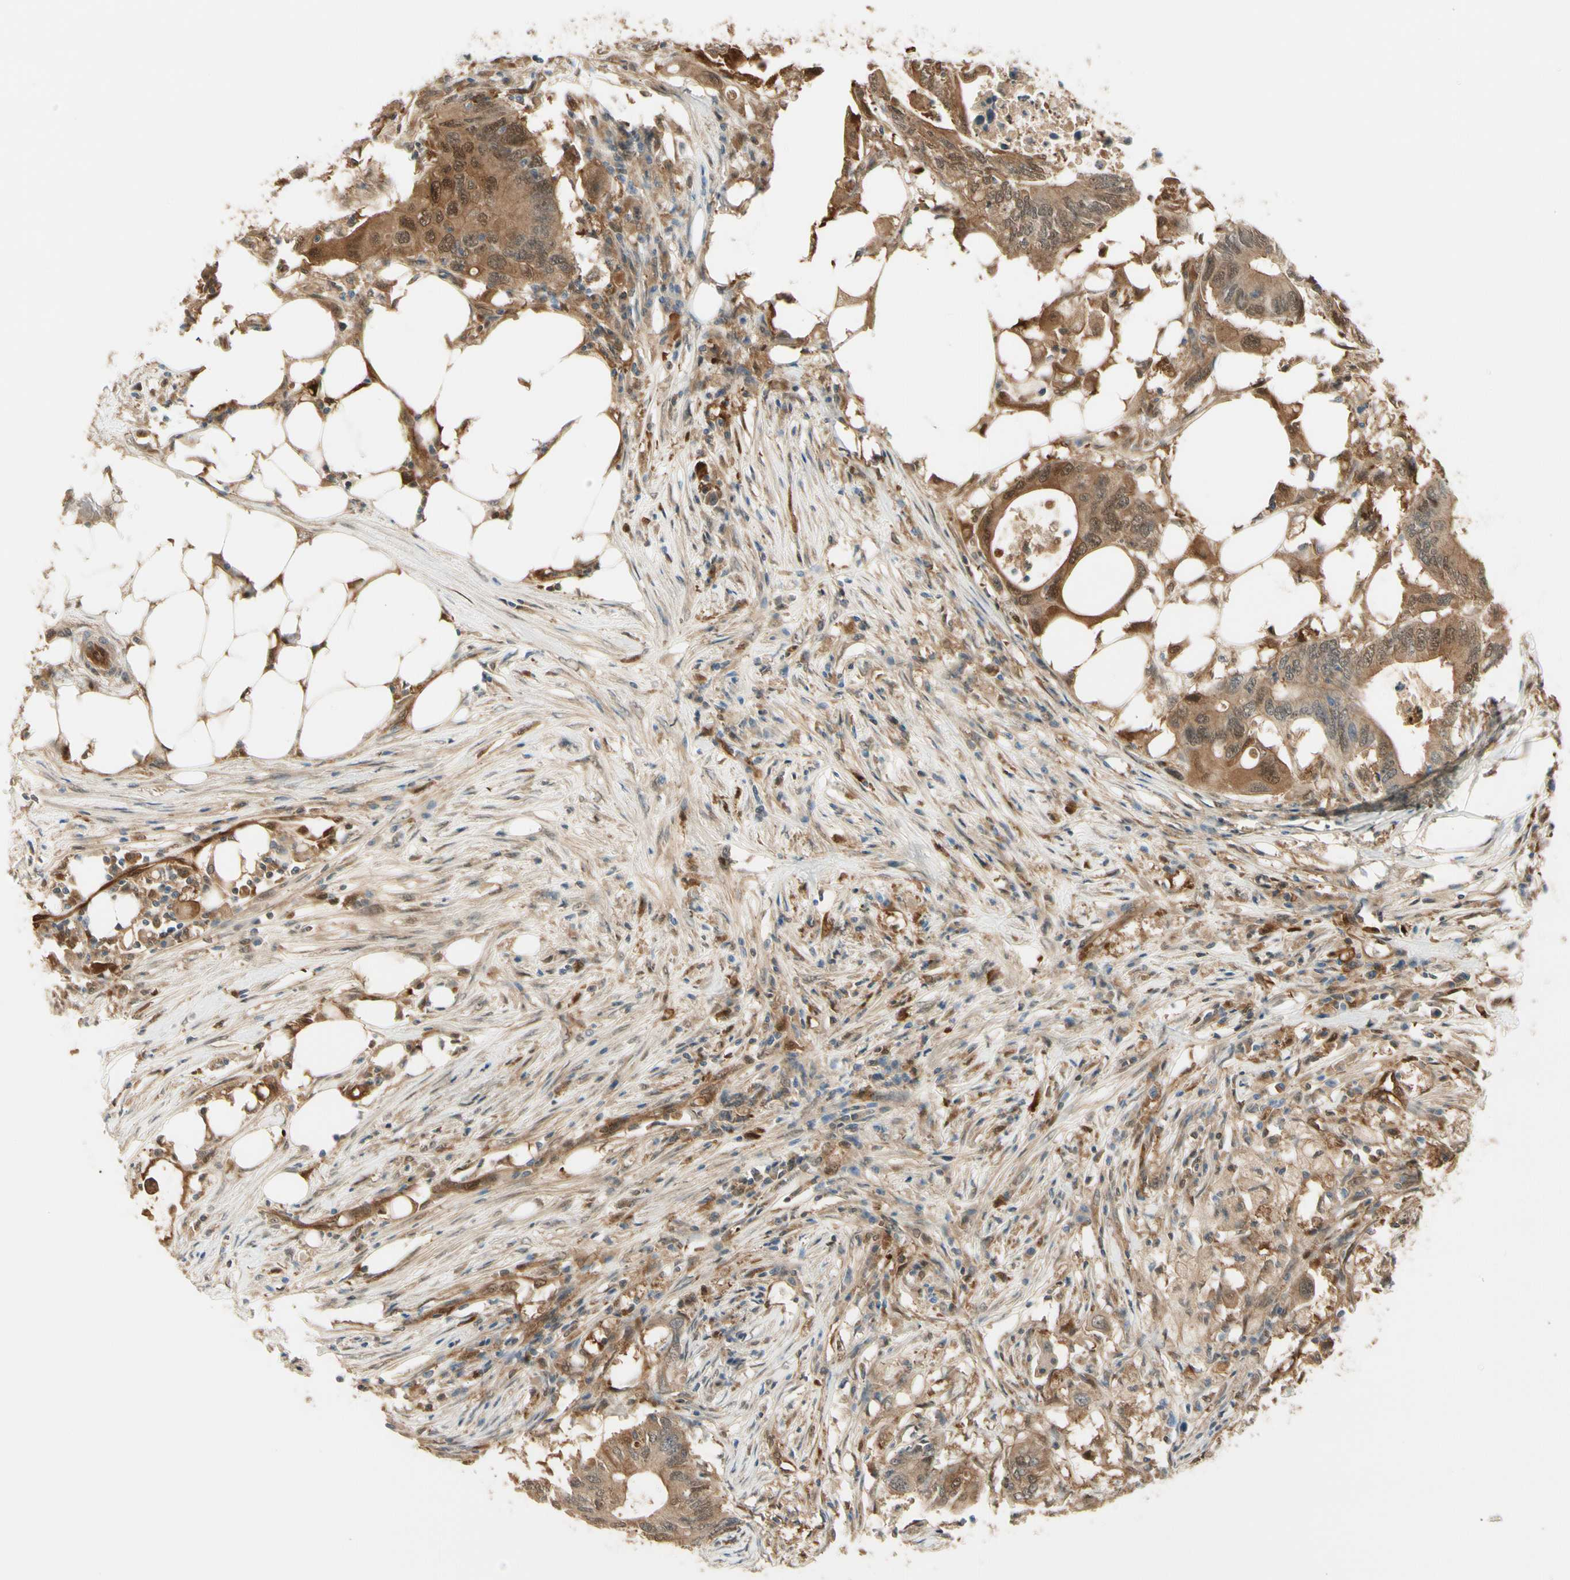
{"staining": {"intensity": "moderate", "quantity": ">75%", "location": "cytoplasmic/membranous,nuclear"}, "tissue": "colorectal cancer", "cell_type": "Tumor cells", "image_type": "cancer", "snomed": [{"axis": "morphology", "description": "Adenocarcinoma, NOS"}, {"axis": "topography", "description": "Colon"}], "caption": "Colorectal cancer (adenocarcinoma) stained with a brown dye reveals moderate cytoplasmic/membranous and nuclear positive positivity in approximately >75% of tumor cells.", "gene": "SERPINB6", "patient": {"sex": "male", "age": 71}}